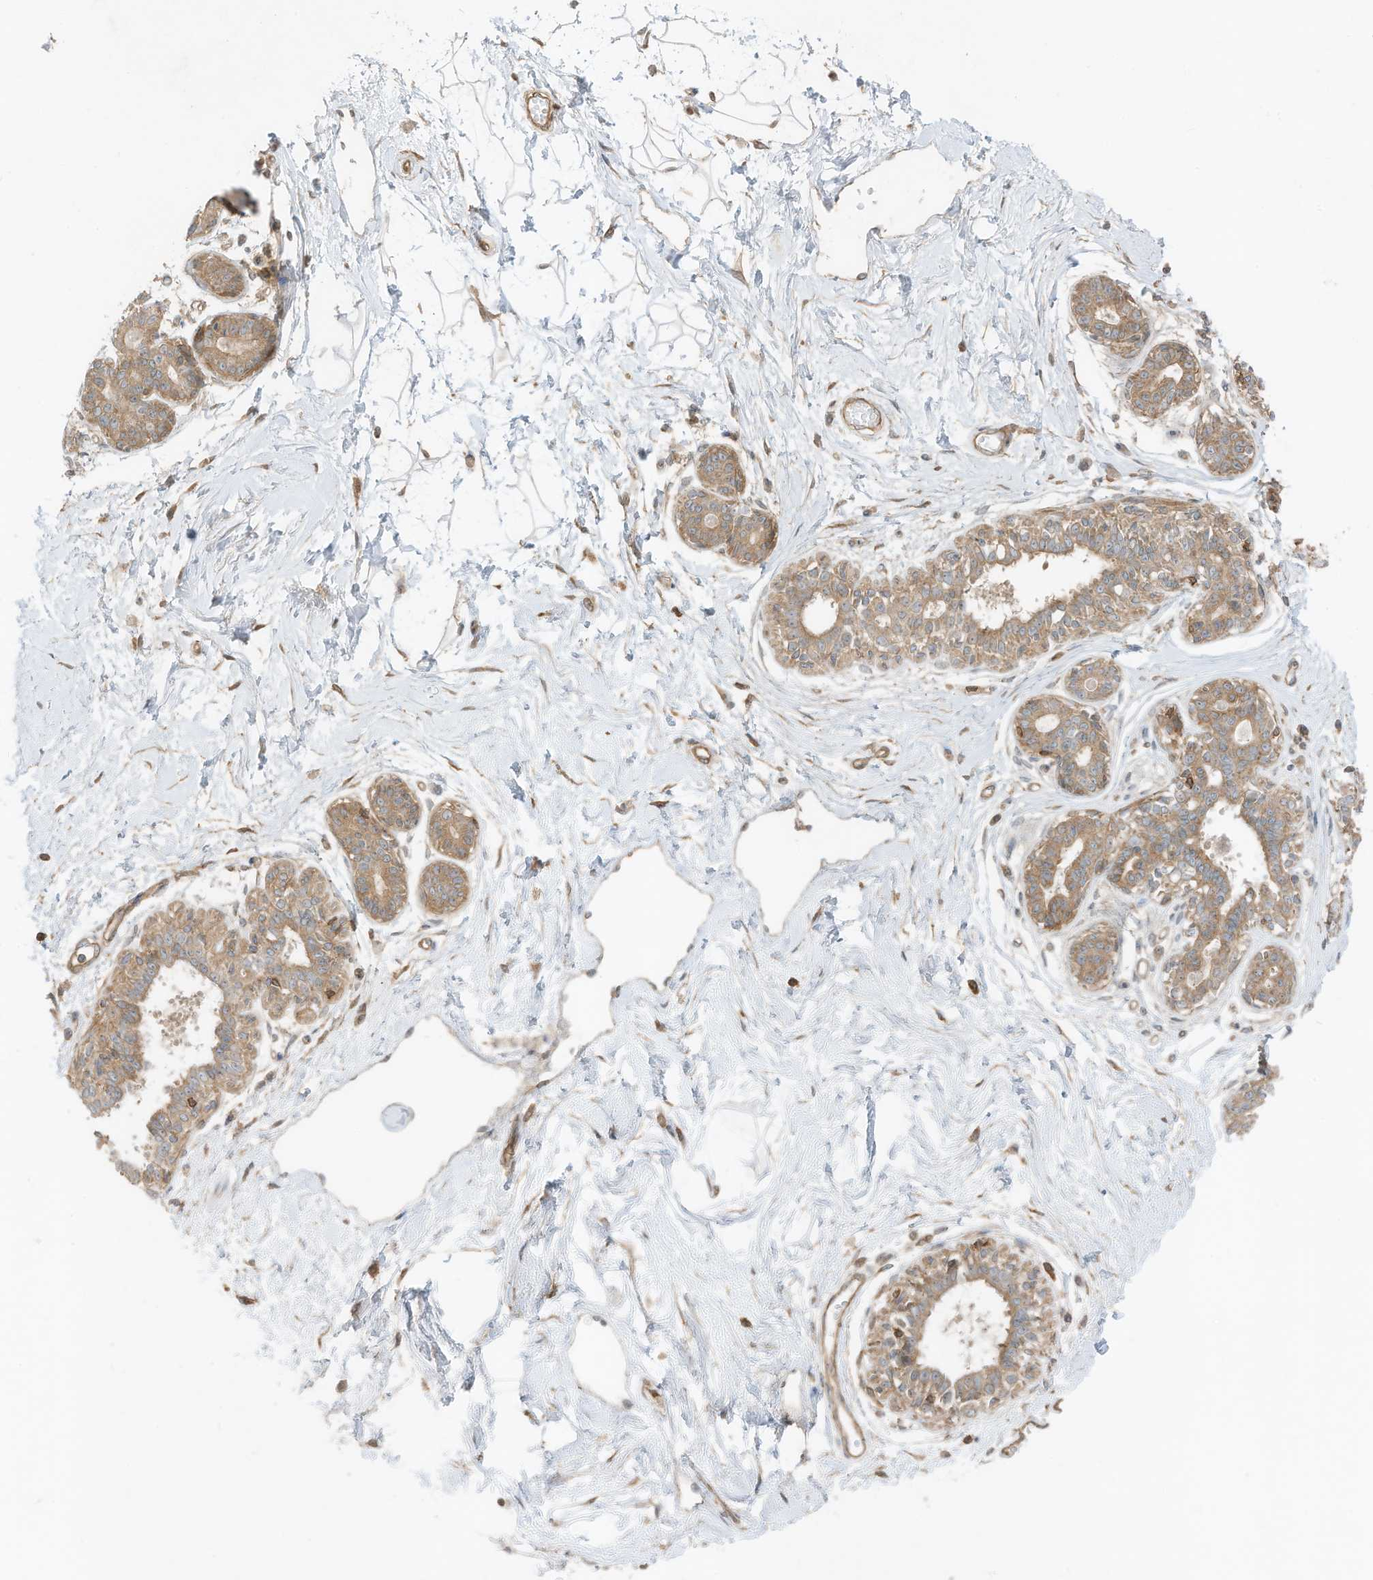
{"staining": {"intensity": "weak", "quantity": ">75%", "location": "cytoplasmic/membranous"}, "tissue": "breast", "cell_type": "Adipocytes", "image_type": "normal", "snomed": [{"axis": "morphology", "description": "Normal tissue, NOS"}, {"axis": "topography", "description": "Breast"}], "caption": "A brown stain shows weak cytoplasmic/membranous expression of a protein in adipocytes of normal breast.", "gene": "SLC25A12", "patient": {"sex": "female", "age": 45}}